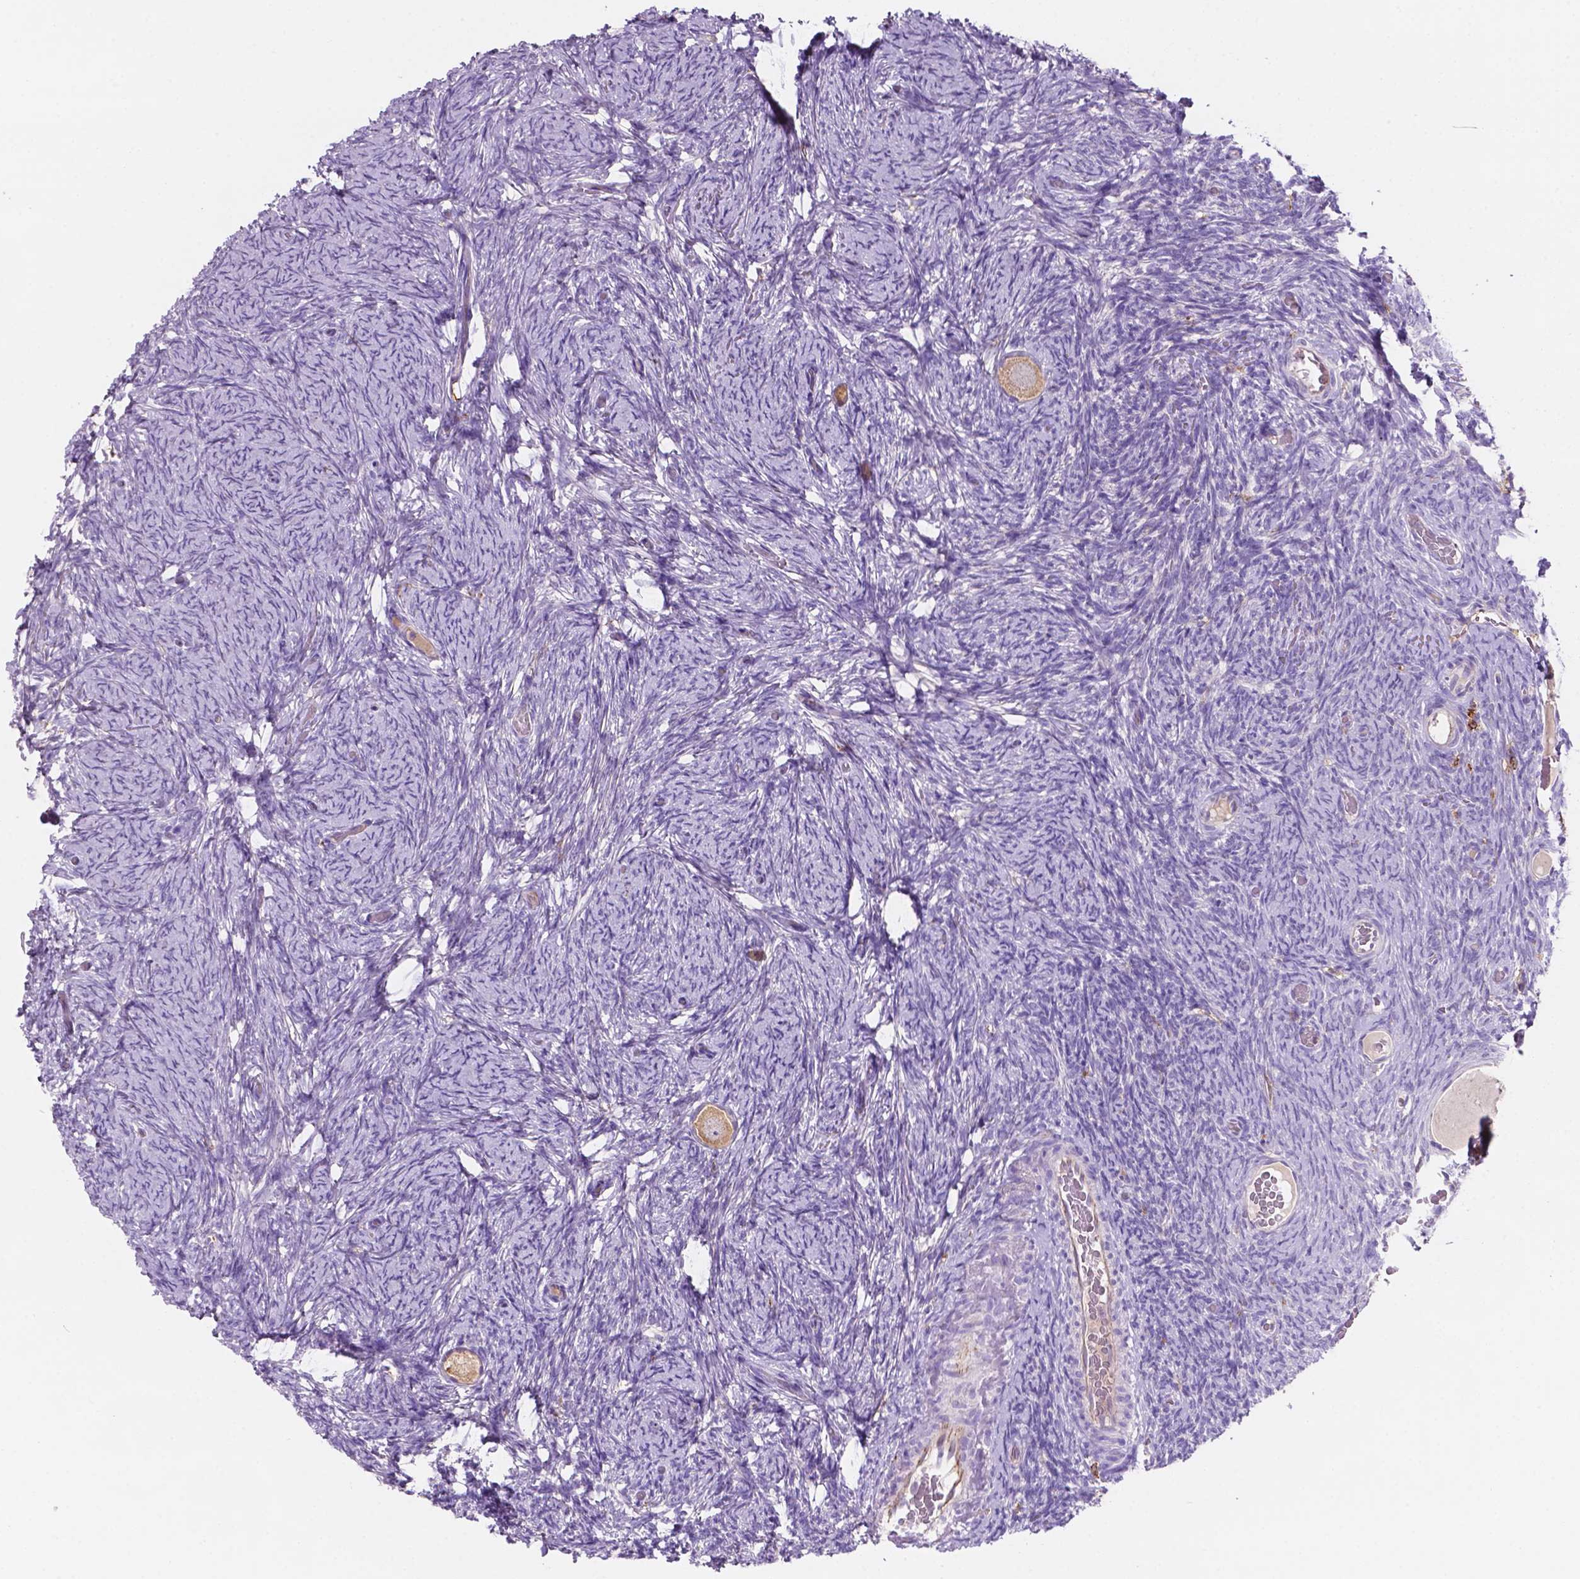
{"staining": {"intensity": "moderate", "quantity": ">75%", "location": "cytoplasmic/membranous"}, "tissue": "ovary", "cell_type": "Follicle cells", "image_type": "normal", "snomed": [{"axis": "morphology", "description": "Normal tissue, NOS"}, {"axis": "topography", "description": "Ovary"}], "caption": "Protein expression analysis of normal human ovary reveals moderate cytoplasmic/membranous staining in approximately >75% of follicle cells.", "gene": "MKRN2OS", "patient": {"sex": "female", "age": 34}}